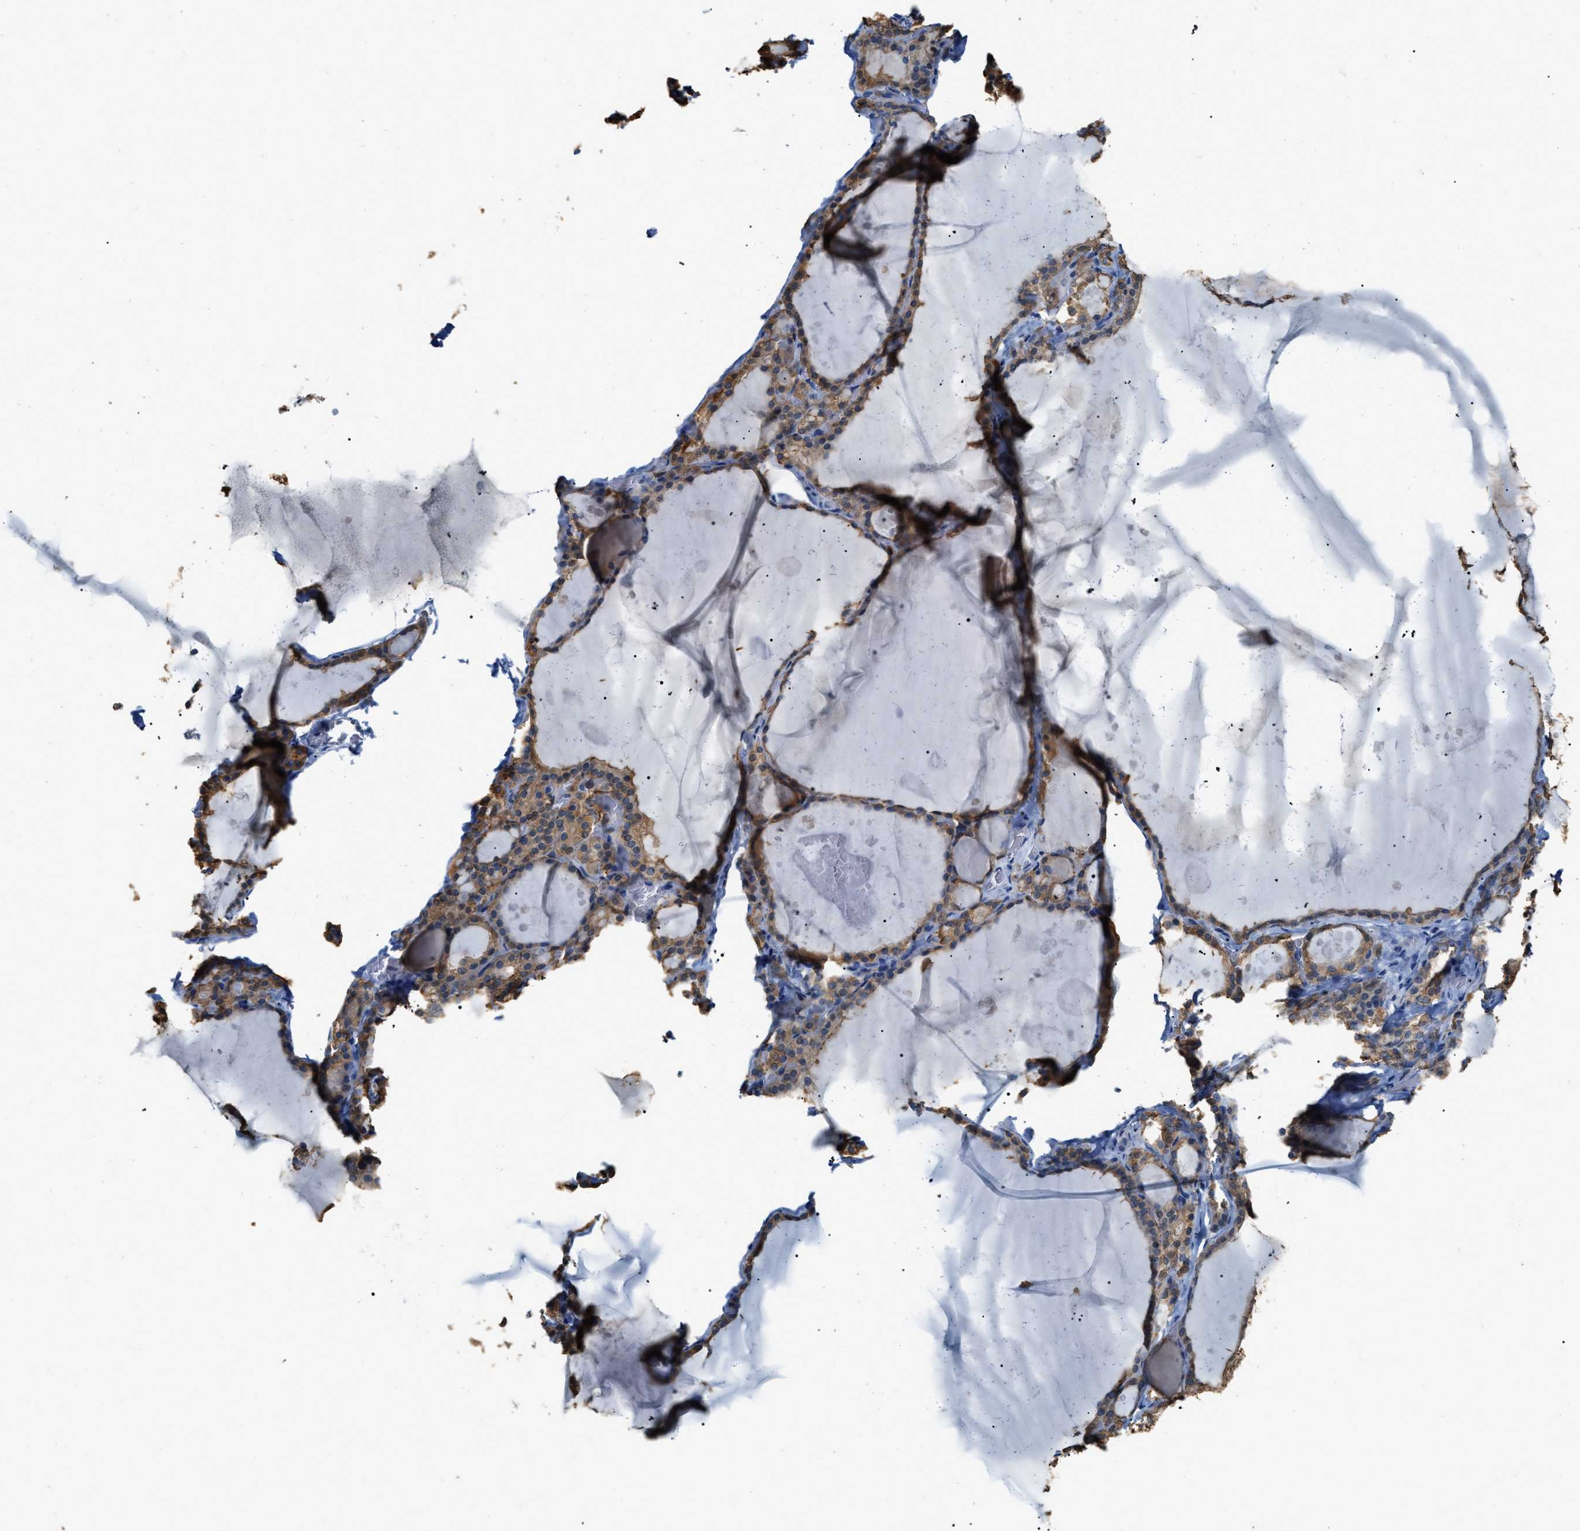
{"staining": {"intensity": "moderate", "quantity": ">75%", "location": "cytoplasmic/membranous"}, "tissue": "thyroid gland", "cell_type": "Glandular cells", "image_type": "normal", "snomed": [{"axis": "morphology", "description": "Normal tissue, NOS"}, {"axis": "topography", "description": "Thyroid gland"}], "caption": "IHC histopathology image of benign thyroid gland: thyroid gland stained using immunohistochemistry shows medium levels of moderate protein expression localized specifically in the cytoplasmic/membranous of glandular cells, appearing as a cytoplasmic/membranous brown color.", "gene": "GCN1", "patient": {"sex": "male", "age": 56}}